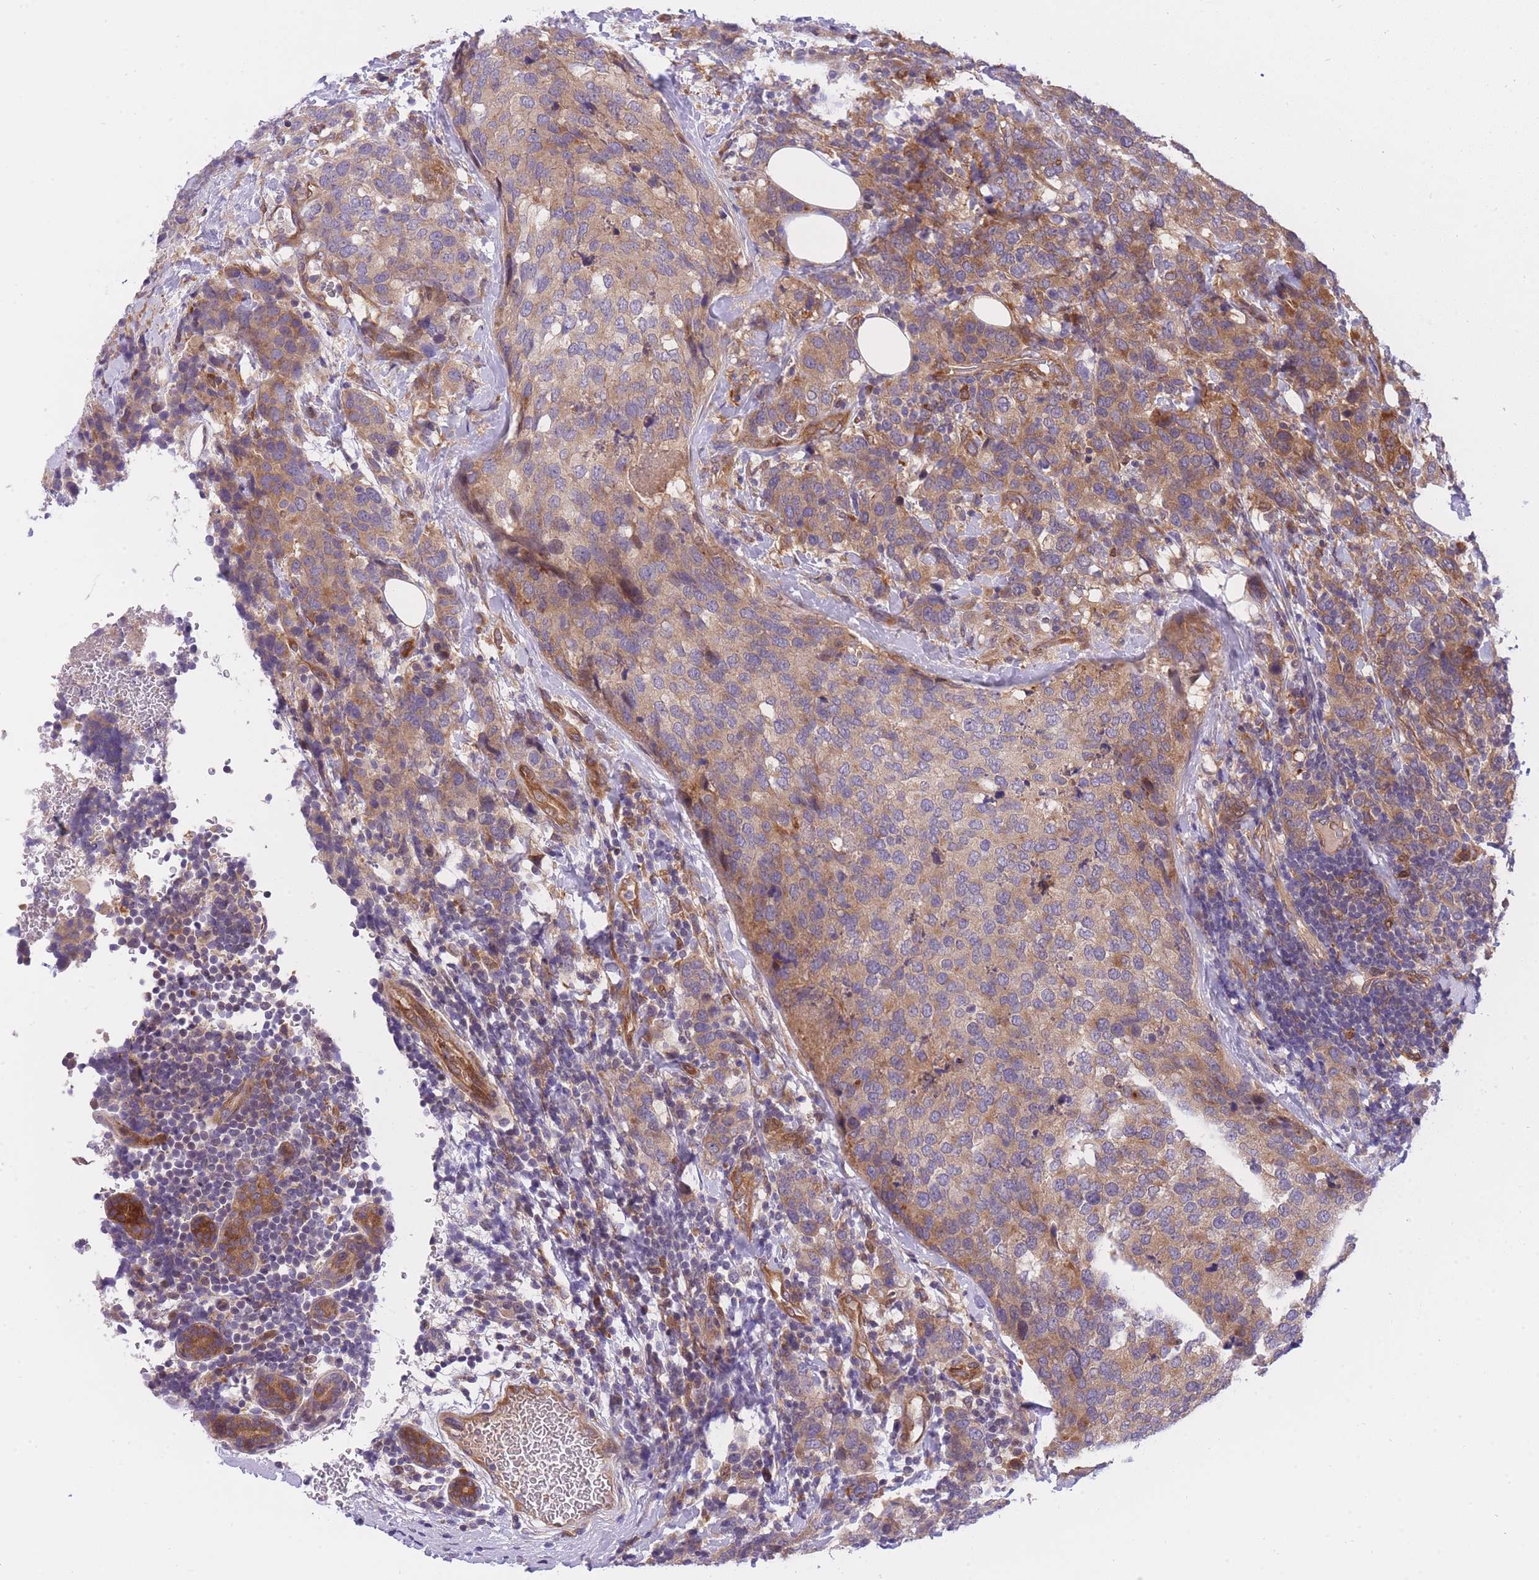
{"staining": {"intensity": "moderate", "quantity": ">75%", "location": "cytoplasmic/membranous"}, "tissue": "breast cancer", "cell_type": "Tumor cells", "image_type": "cancer", "snomed": [{"axis": "morphology", "description": "Lobular carcinoma"}, {"axis": "topography", "description": "Breast"}], "caption": "Approximately >75% of tumor cells in breast cancer show moderate cytoplasmic/membranous protein expression as visualized by brown immunohistochemical staining.", "gene": "CRYGN", "patient": {"sex": "female", "age": 59}}